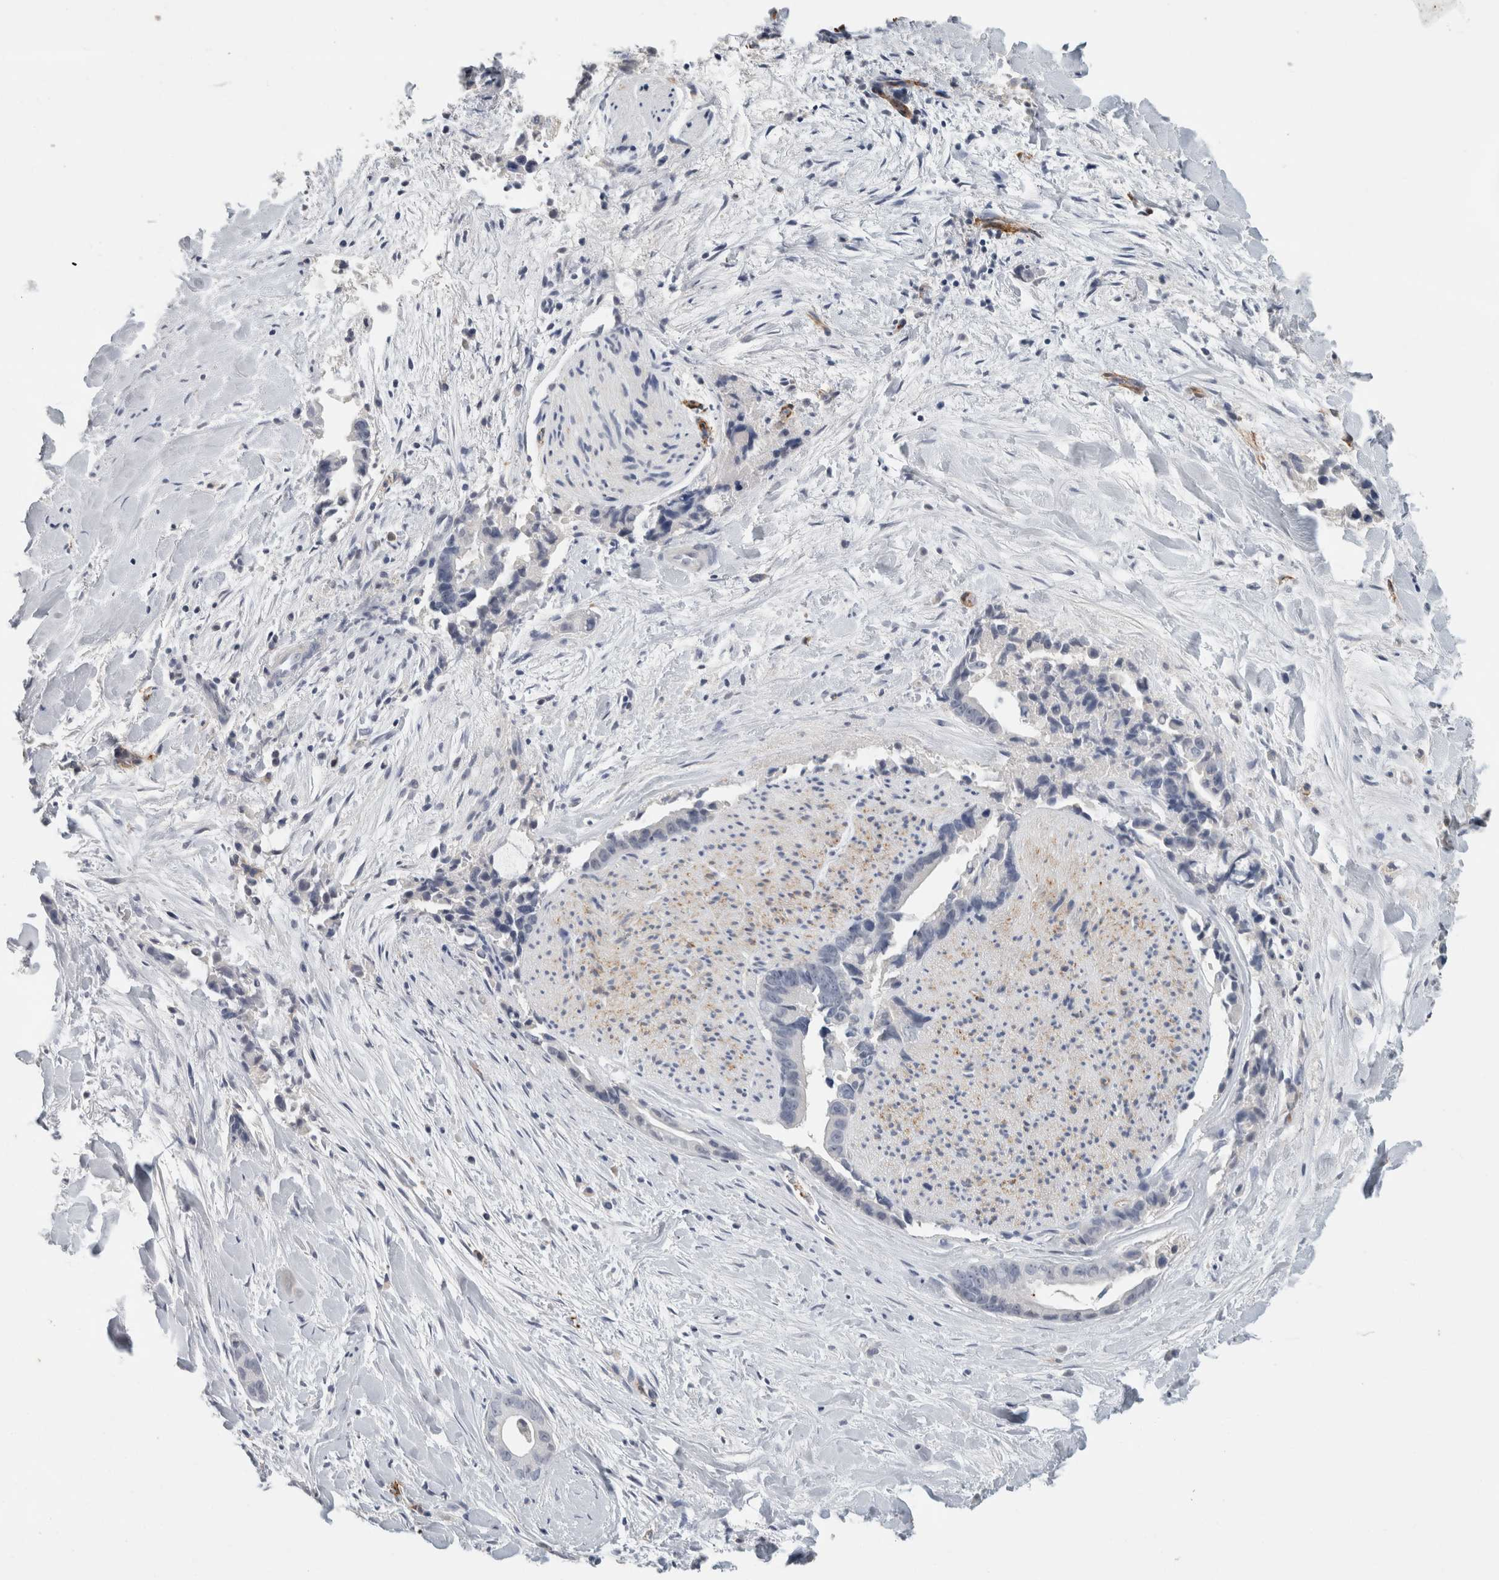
{"staining": {"intensity": "negative", "quantity": "none", "location": "none"}, "tissue": "liver cancer", "cell_type": "Tumor cells", "image_type": "cancer", "snomed": [{"axis": "morphology", "description": "Cholangiocarcinoma"}, {"axis": "topography", "description": "Liver"}], "caption": "Immunohistochemistry (IHC) image of human liver cholangiocarcinoma stained for a protein (brown), which displays no expression in tumor cells.", "gene": "CD36", "patient": {"sex": "female", "age": 55}}